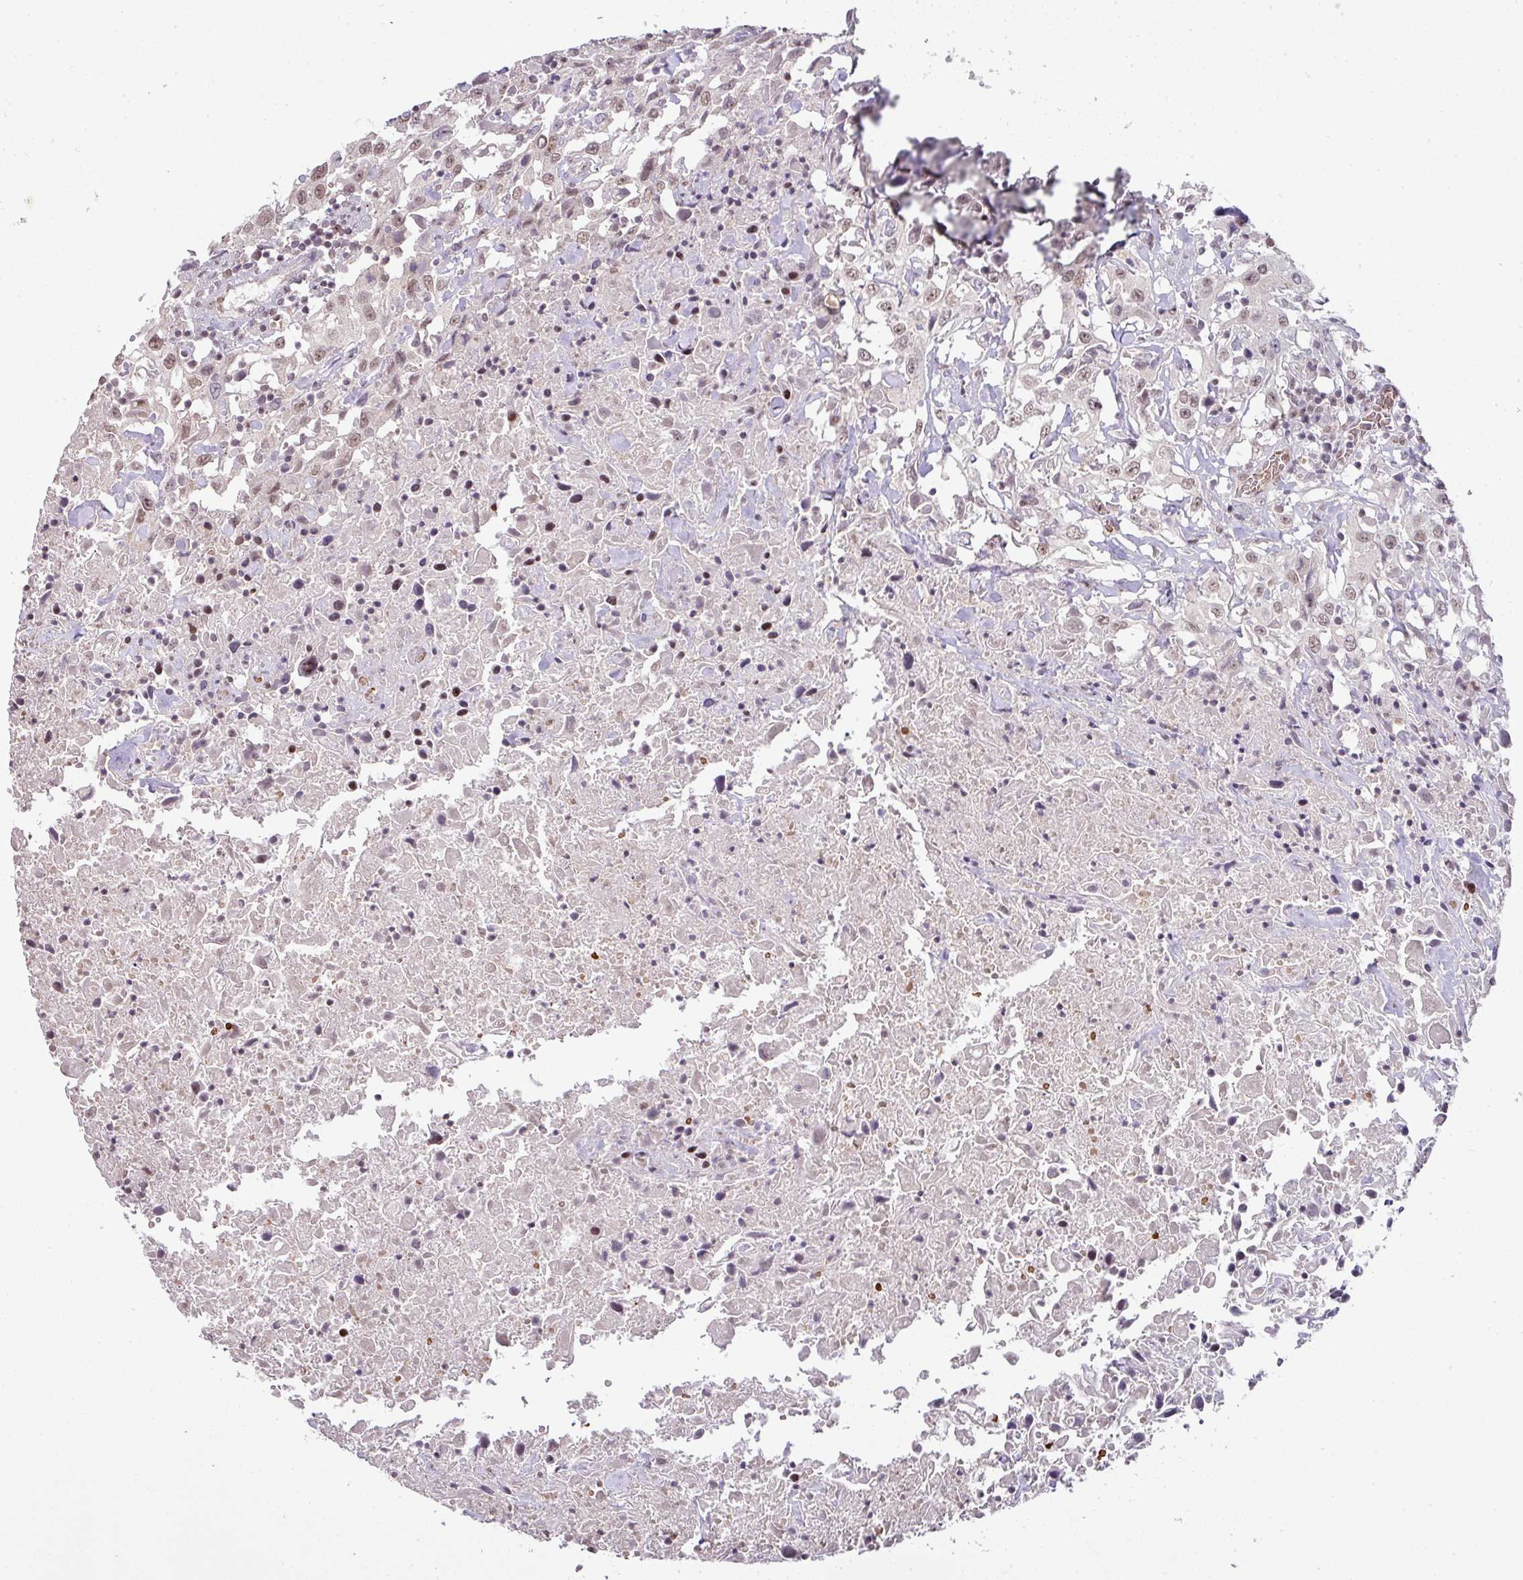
{"staining": {"intensity": "weak", "quantity": "25%-75%", "location": "nuclear"}, "tissue": "urothelial cancer", "cell_type": "Tumor cells", "image_type": "cancer", "snomed": [{"axis": "morphology", "description": "Urothelial carcinoma, High grade"}, {"axis": "topography", "description": "Urinary bladder"}], "caption": "This is a histology image of immunohistochemistry (IHC) staining of high-grade urothelial carcinoma, which shows weak expression in the nuclear of tumor cells.", "gene": "NEIL1", "patient": {"sex": "male", "age": 61}}